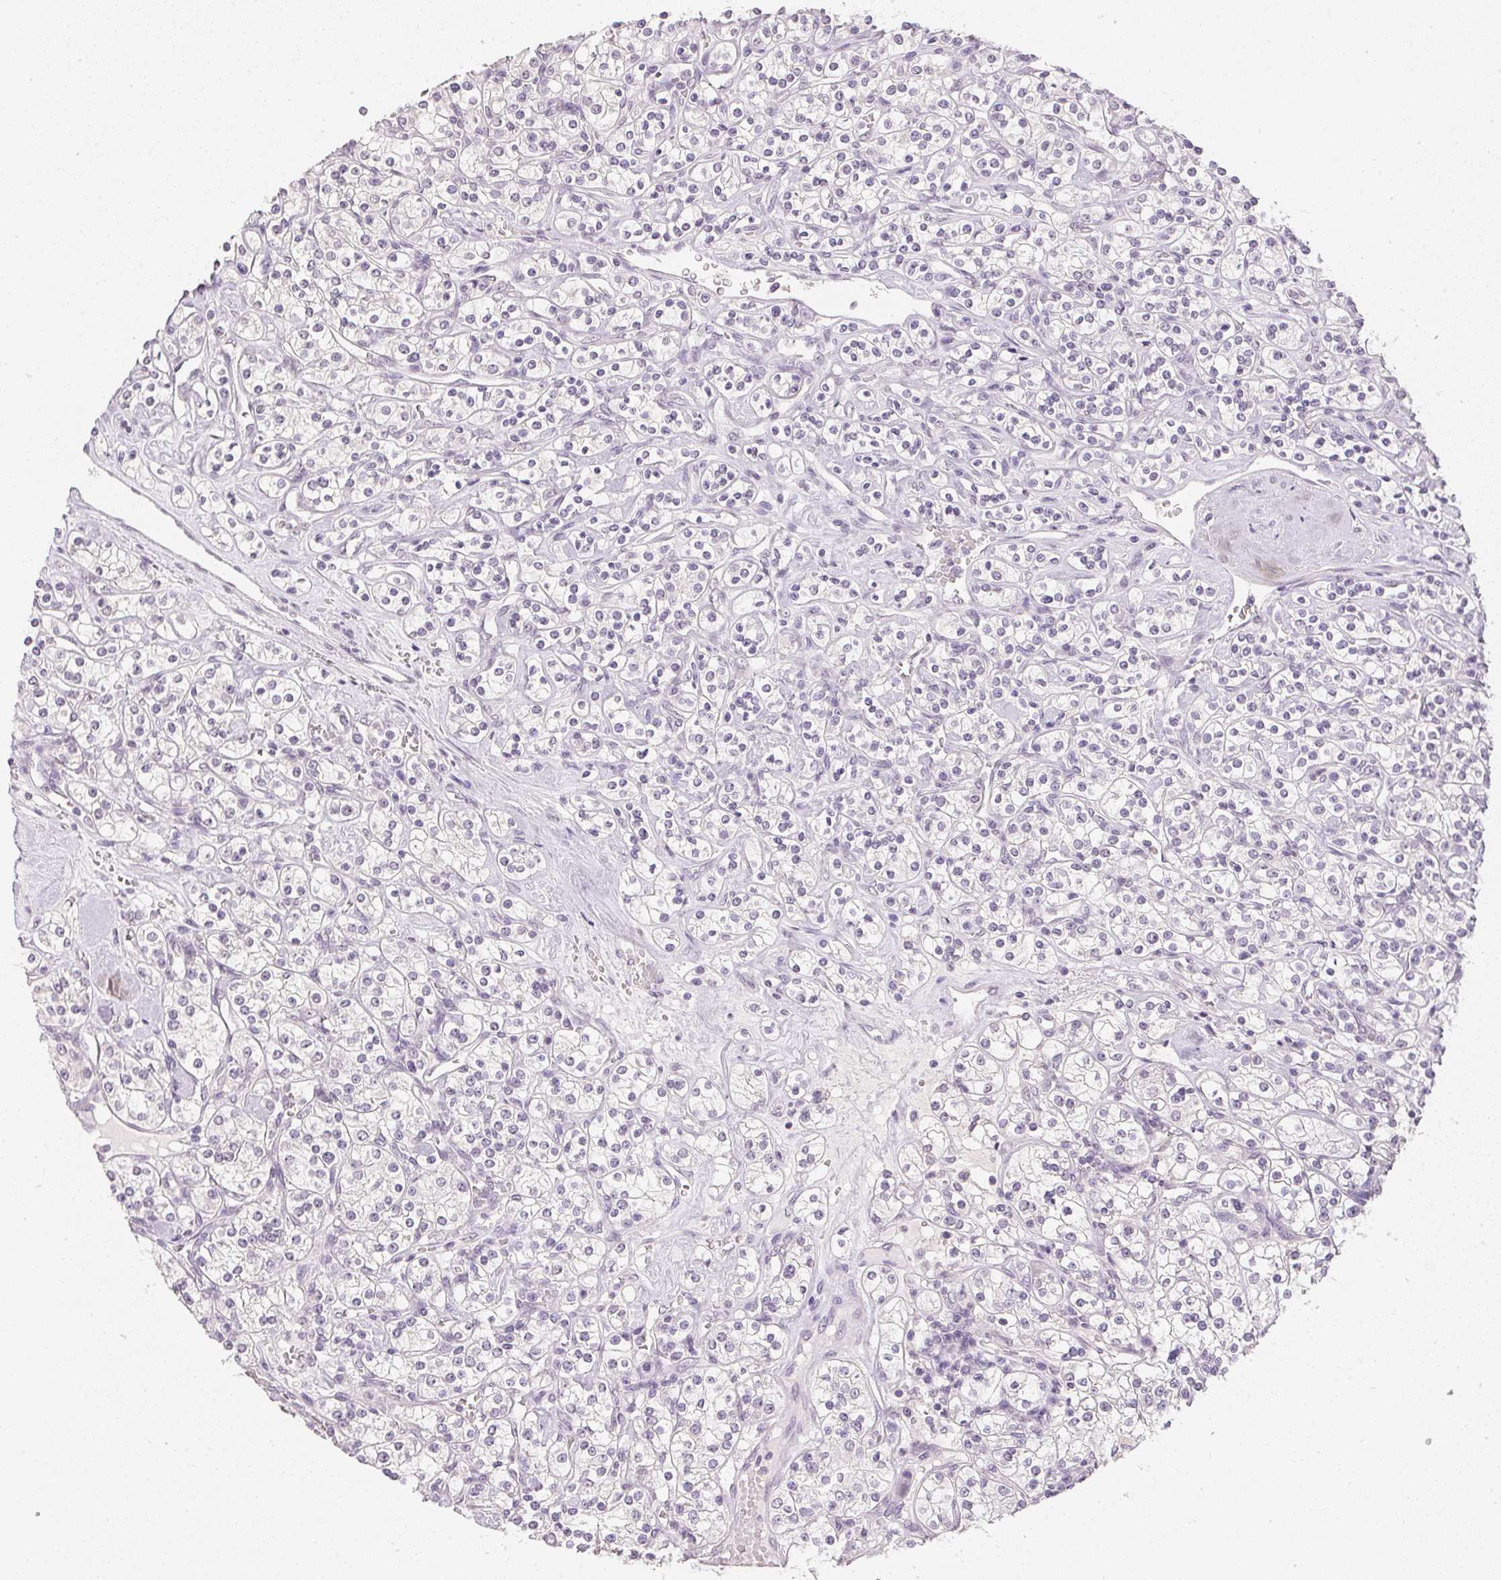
{"staining": {"intensity": "negative", "quantity": "none", "location": "none"}, "tissue": "renal cancer", "cell_type": "Tumor cells", "image_type": "cancer", "snomed": [{"axis": "morphology", "description": "Adenocarcinoma, NOS"}, {"axis": "topography", "description": "Kidney"}], "caption": "Renal adenocarcinoma stained for a protein using immunohistochemistry (IHC) reveals no expression tumor cells.", "gene": "PPY", "patient": {"sex": "male", "age": 77}}